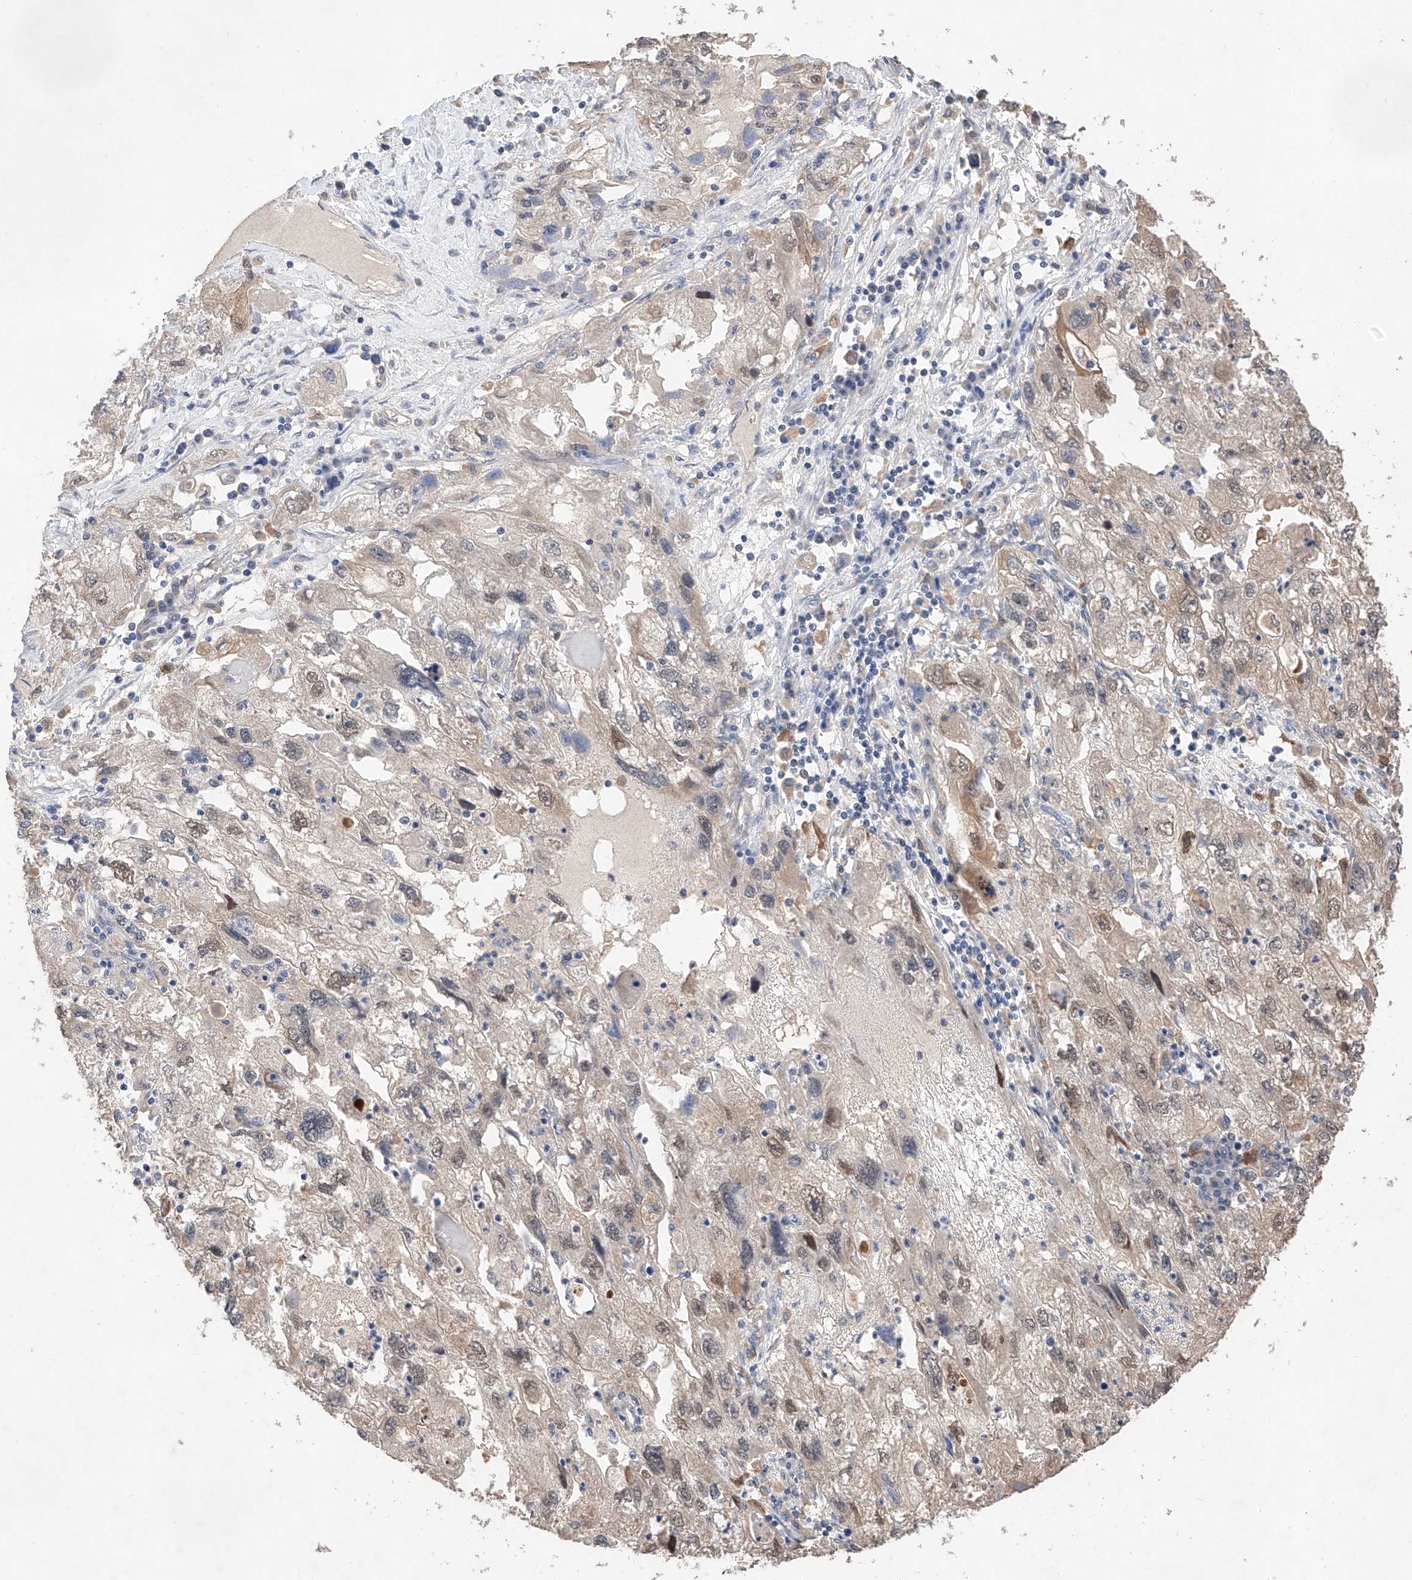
{"staining": {"intensity": "weak", "quantity": "25%-75%", "location": "nuclear"}, "tissue": "endometrial cancer", "cell_type": "Tumor cells", "image_type": "cancer", "snomed": [{"axis": "morphology", "description": "Adenocarcinoma, NOS"}, {"axis": "topography", "description": "Endometrium"}], "caption": "A high-resolution image shows immunohistochemistry (IHC) staining of endometrial cancer (adenocarcinoma), which shows weak nuclear positivity in about 25%-75% of tumor cells.", "gene": "C6orf62", "patient": {"sex": "female", "age": 49}}